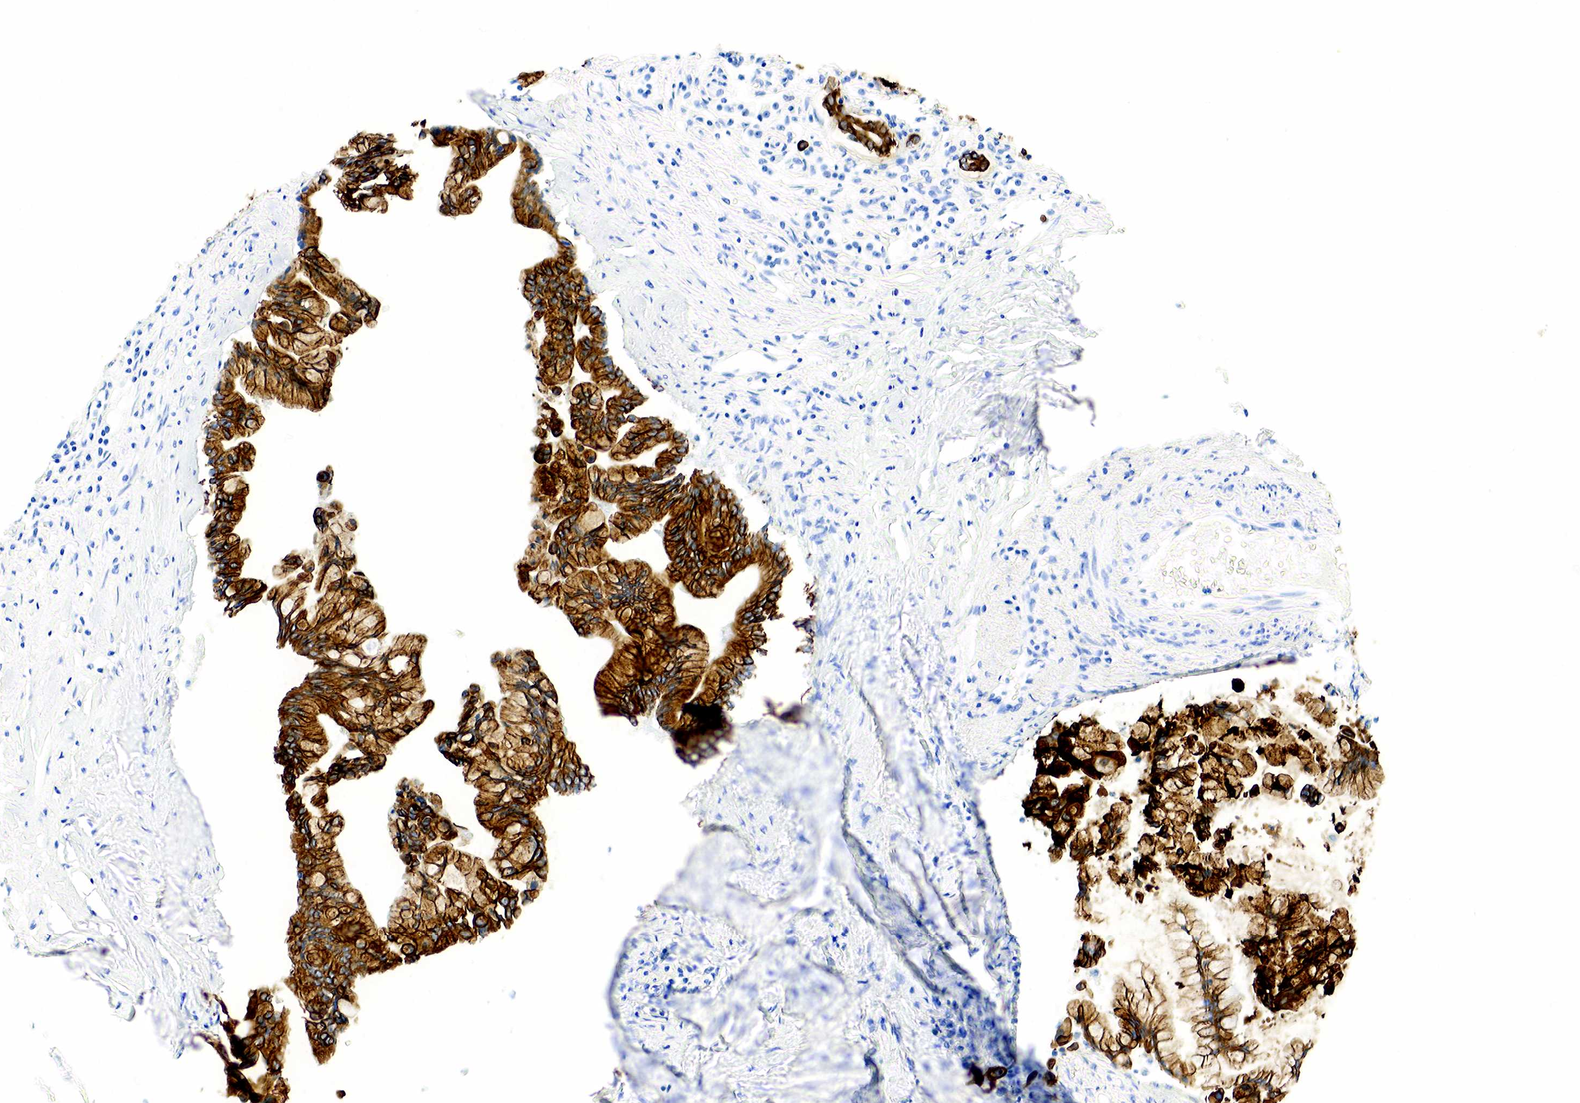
{"staining": {"intensity": "strong", "quantity": ">75%", "location": "cytoplasmic/membranous"}, "tissue": "pancreatic cancer", "cell_type": "Tumor cells", "image_type": "cancer", "snomed": [{"axis": "morphology", "description": "Adenocarcinoma, NOS"}, {"axis": "topography", "description": "Pancreas"}], "caption": "Adenocarcinoma (pancreatic) stained with DAB (3,3'-diaminobenzidine) immunohistochemistry shows high levels of strong cytoplasmic/membranous positivity in approximately >75% of tumor cells.", "gene": "KRT7", "patient": {"sex": "male", "age": 59}}